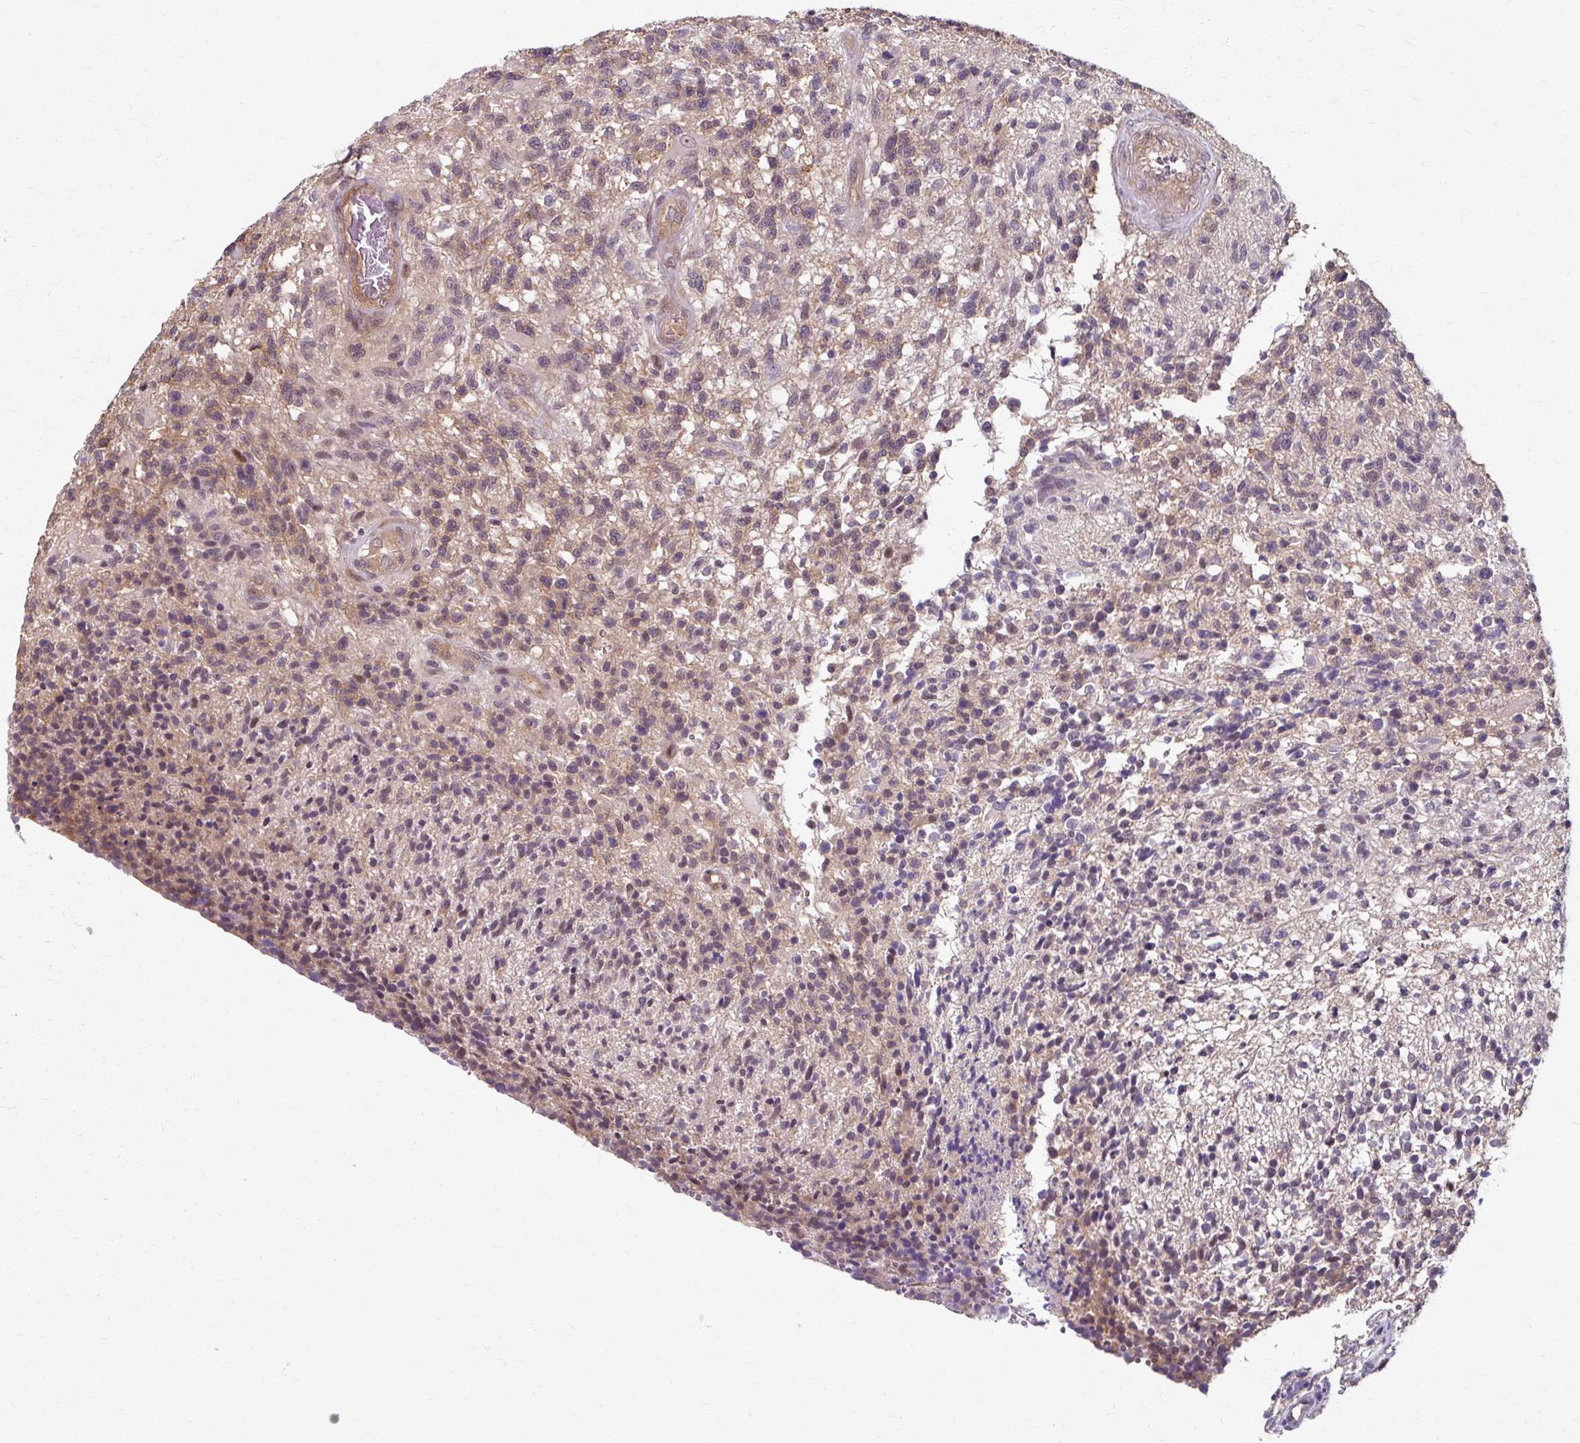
{"staining": {"intensity": "weak", "quantity": "<25%", "location": "cytoplasmic/membranous"}, "tissue": "glioma", "cell_type": "Tumor cells", "image_type": "cancer", "snomed": [{"axis": "morphology", "description": "Glioma, malignant, High grade"}, {"axis": "topography", "description": "Brain"}], "caption": "A high-resolution image shows IHC staining of high-grade glioma (malignant), which displays no significant staining in tumor cells.", "gene": "ZNF555", "patient": {"sex": "male", "age": 56}}